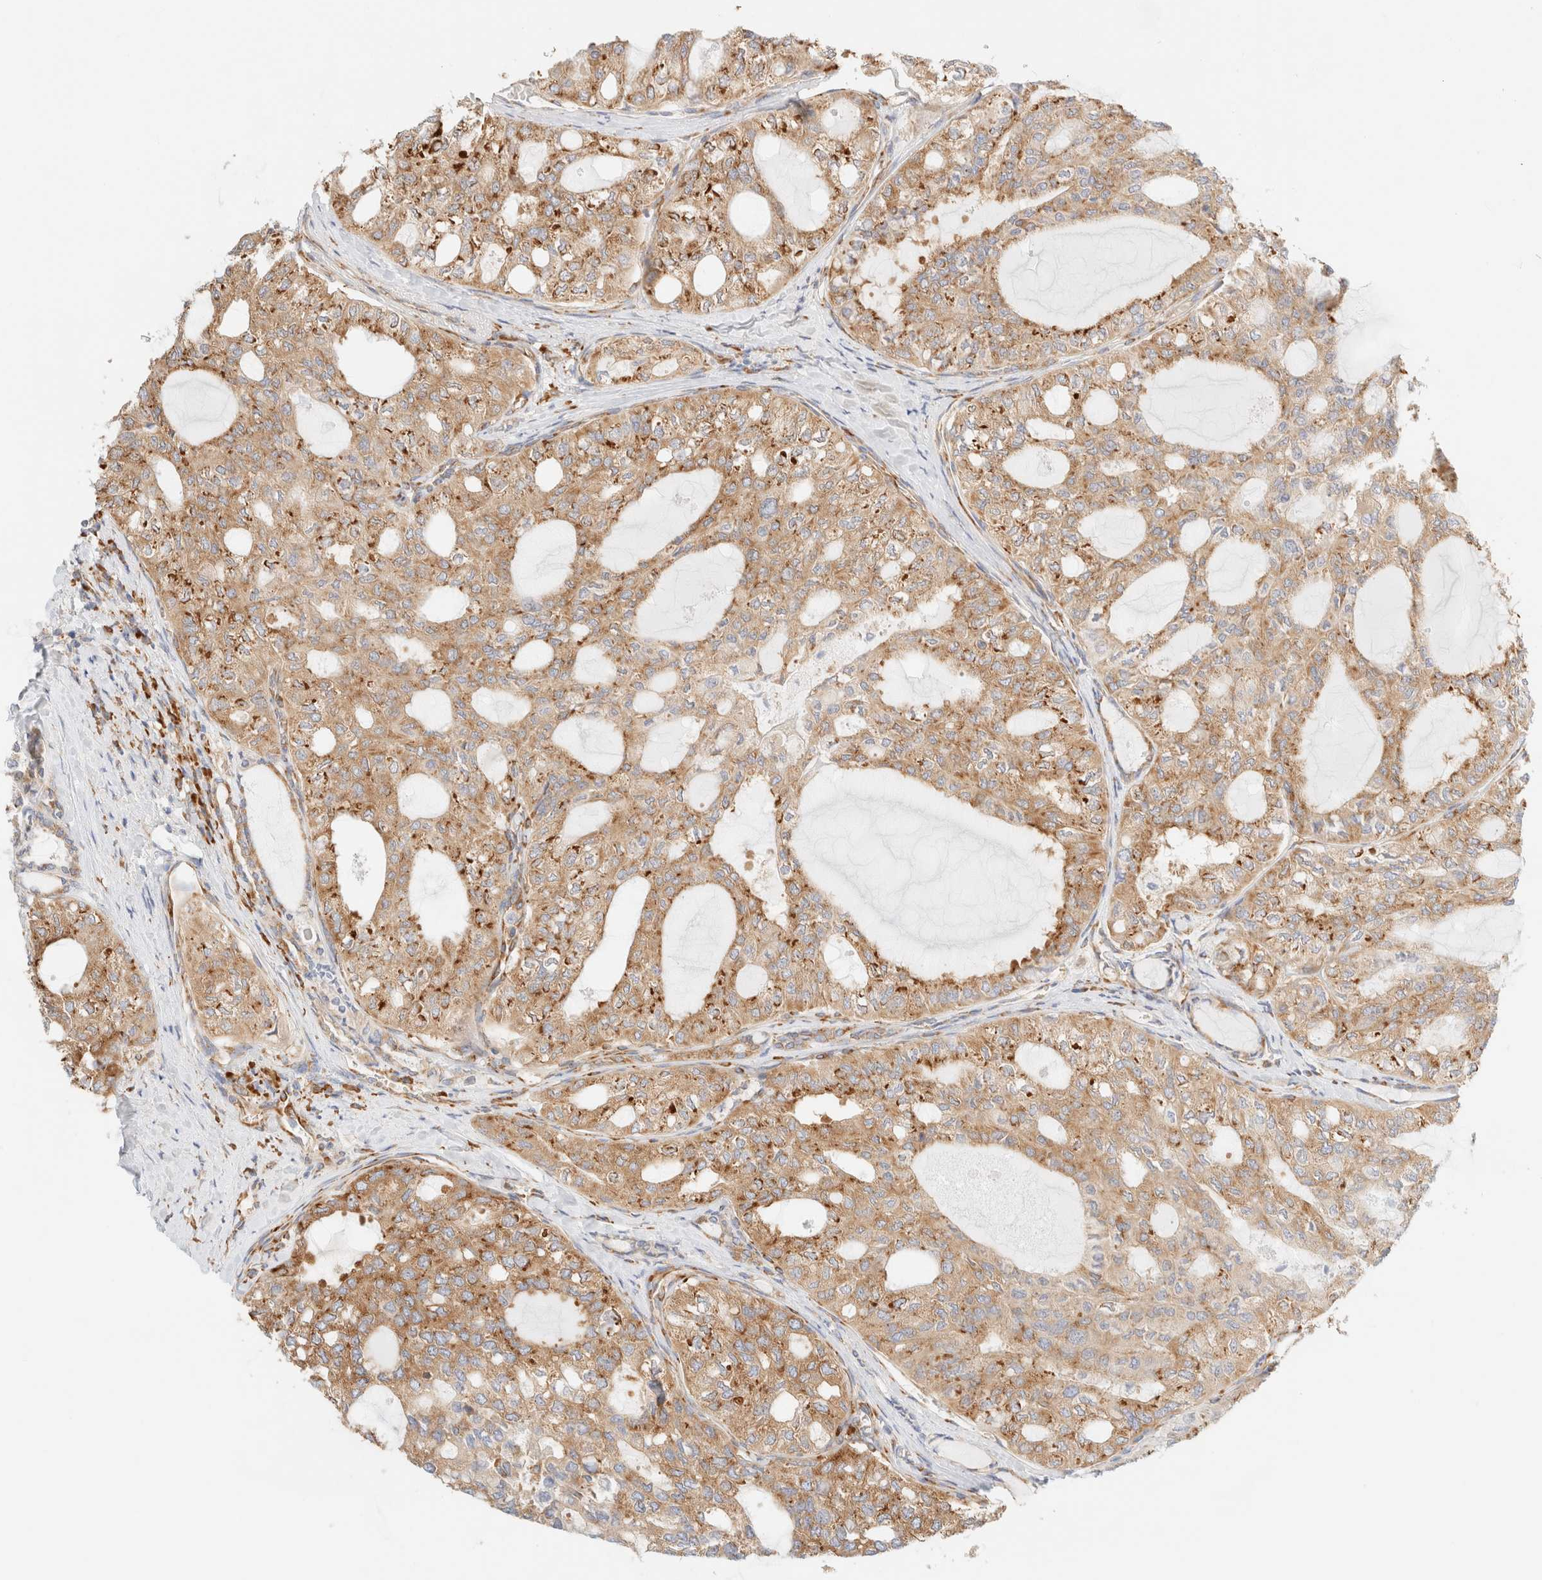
{"staining": {"intensity": "moderate", "quantity": ">75%", "location": "cytoplasmic/membranous"}, "tissue": "thyroid cancer", "cell_type": "Tumor cells", "image_type": "cancer", "snomed": [{"axis": "morphology", "description": "Follicular adenoma carcinoma, NOS"}, {"axis": "topography", "description": "Thyroid gland"}], "caption": "A micrograph showing moderate cytoplasmic/membranous expression in about >75% of tumor cells in thyroid follicular adenoma carcinoma, as visualized by brown immunohistochemical staining.", "gene": "ZC2HC1A", "patient": {"sex": "male", "age": 75}}